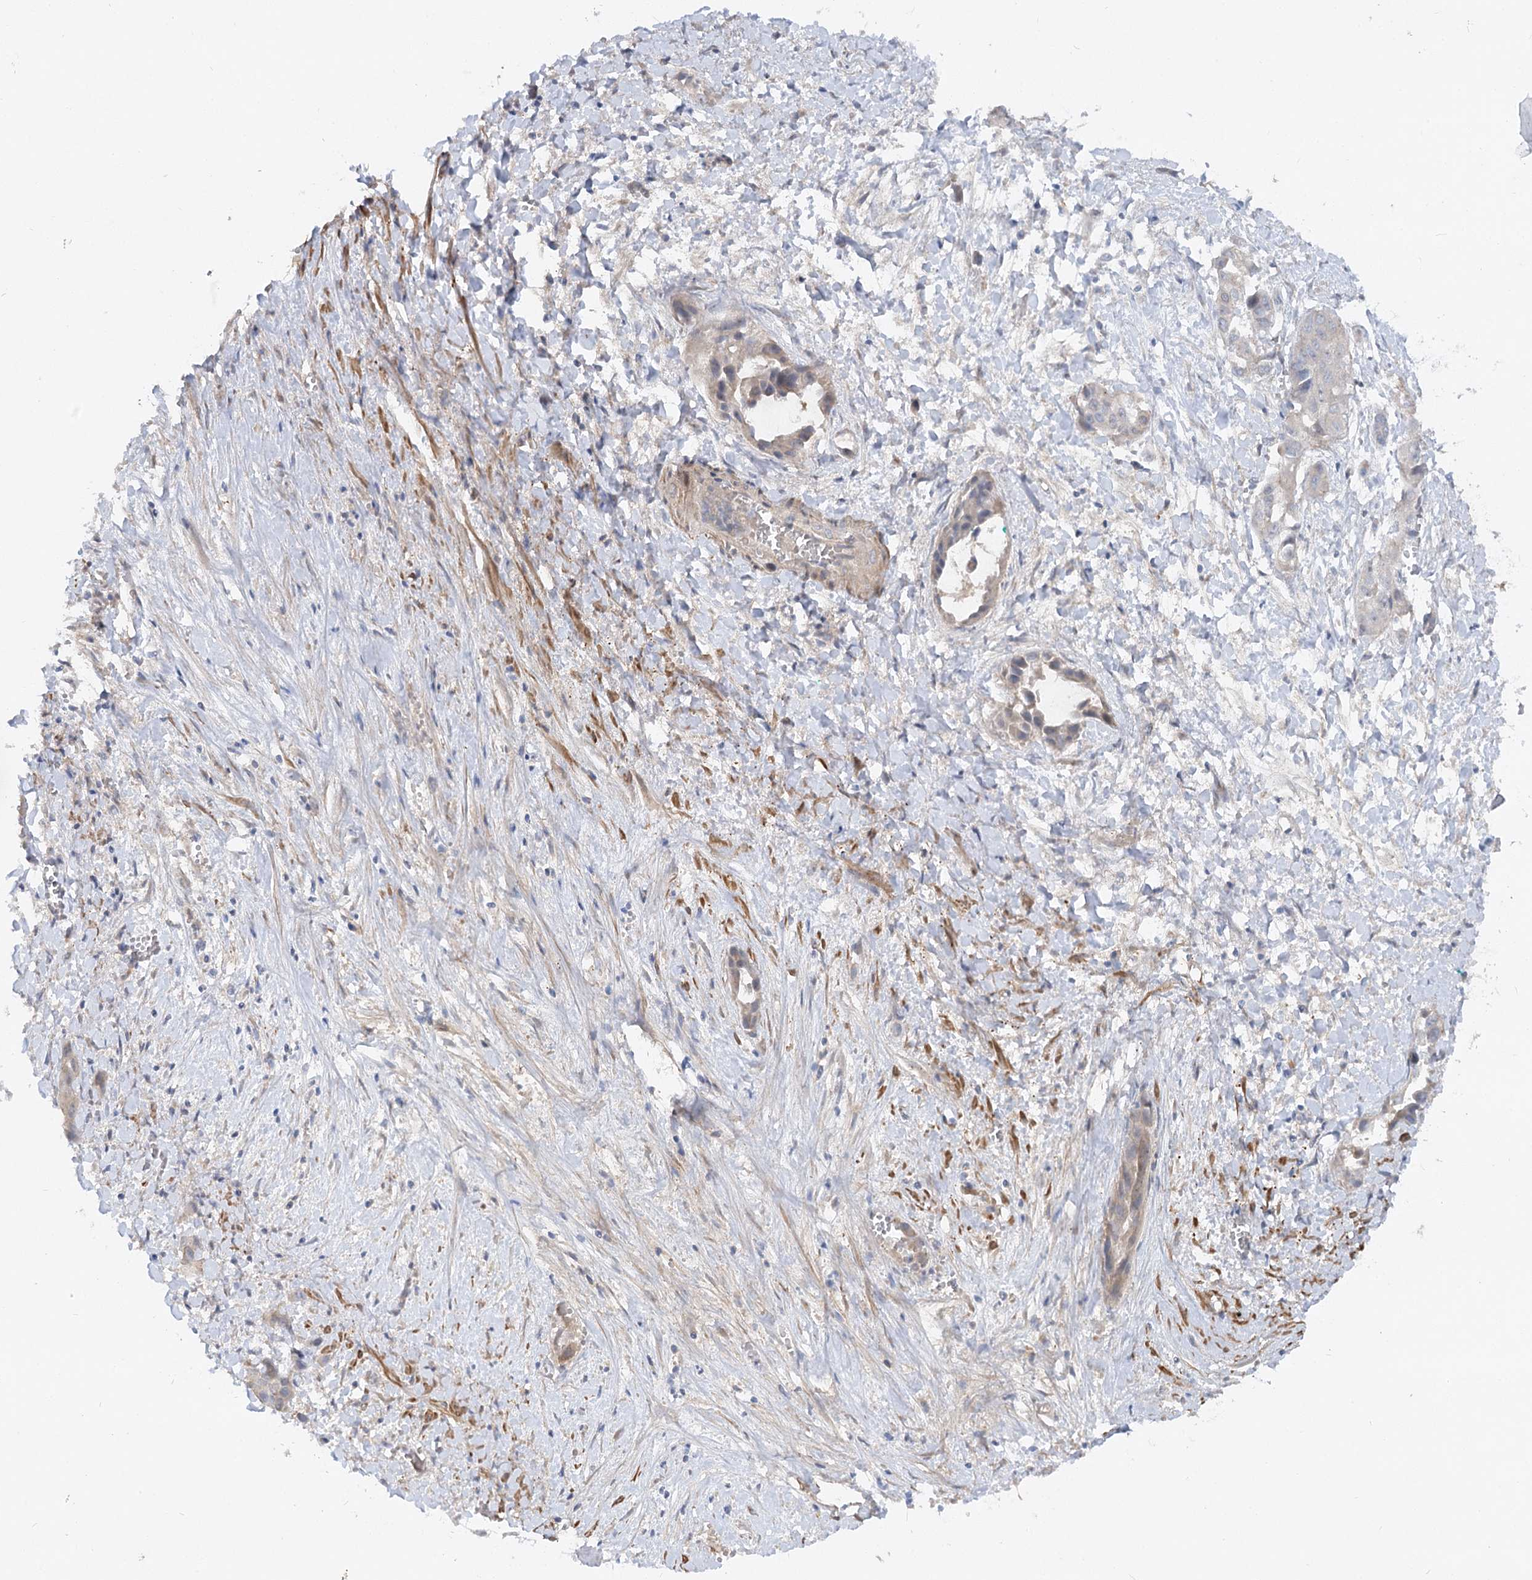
{"staining": {"intensity": "weak", "quantity": "25%-75%", "location": "cytoplasmic/membranous"}, "tissue": "liver cancer", "cell_type": "Tumor cells", "image_type": "cancer", "snomed": [{"axis": "morphology", "description": "Cholangiocarcinoma"}, {"axis": "topography", "description": "Liver"}], "caption": "Immunohistochemistry (IHC) histopathology image of human liver cancer stained for a protein (brown), which demonstrates low levels of weak cytoplasmic/membranous positivity in about 25%-75% of tumor cells.", "gene": "FGF19", "patient": {"sex": "female", "age": 52}}